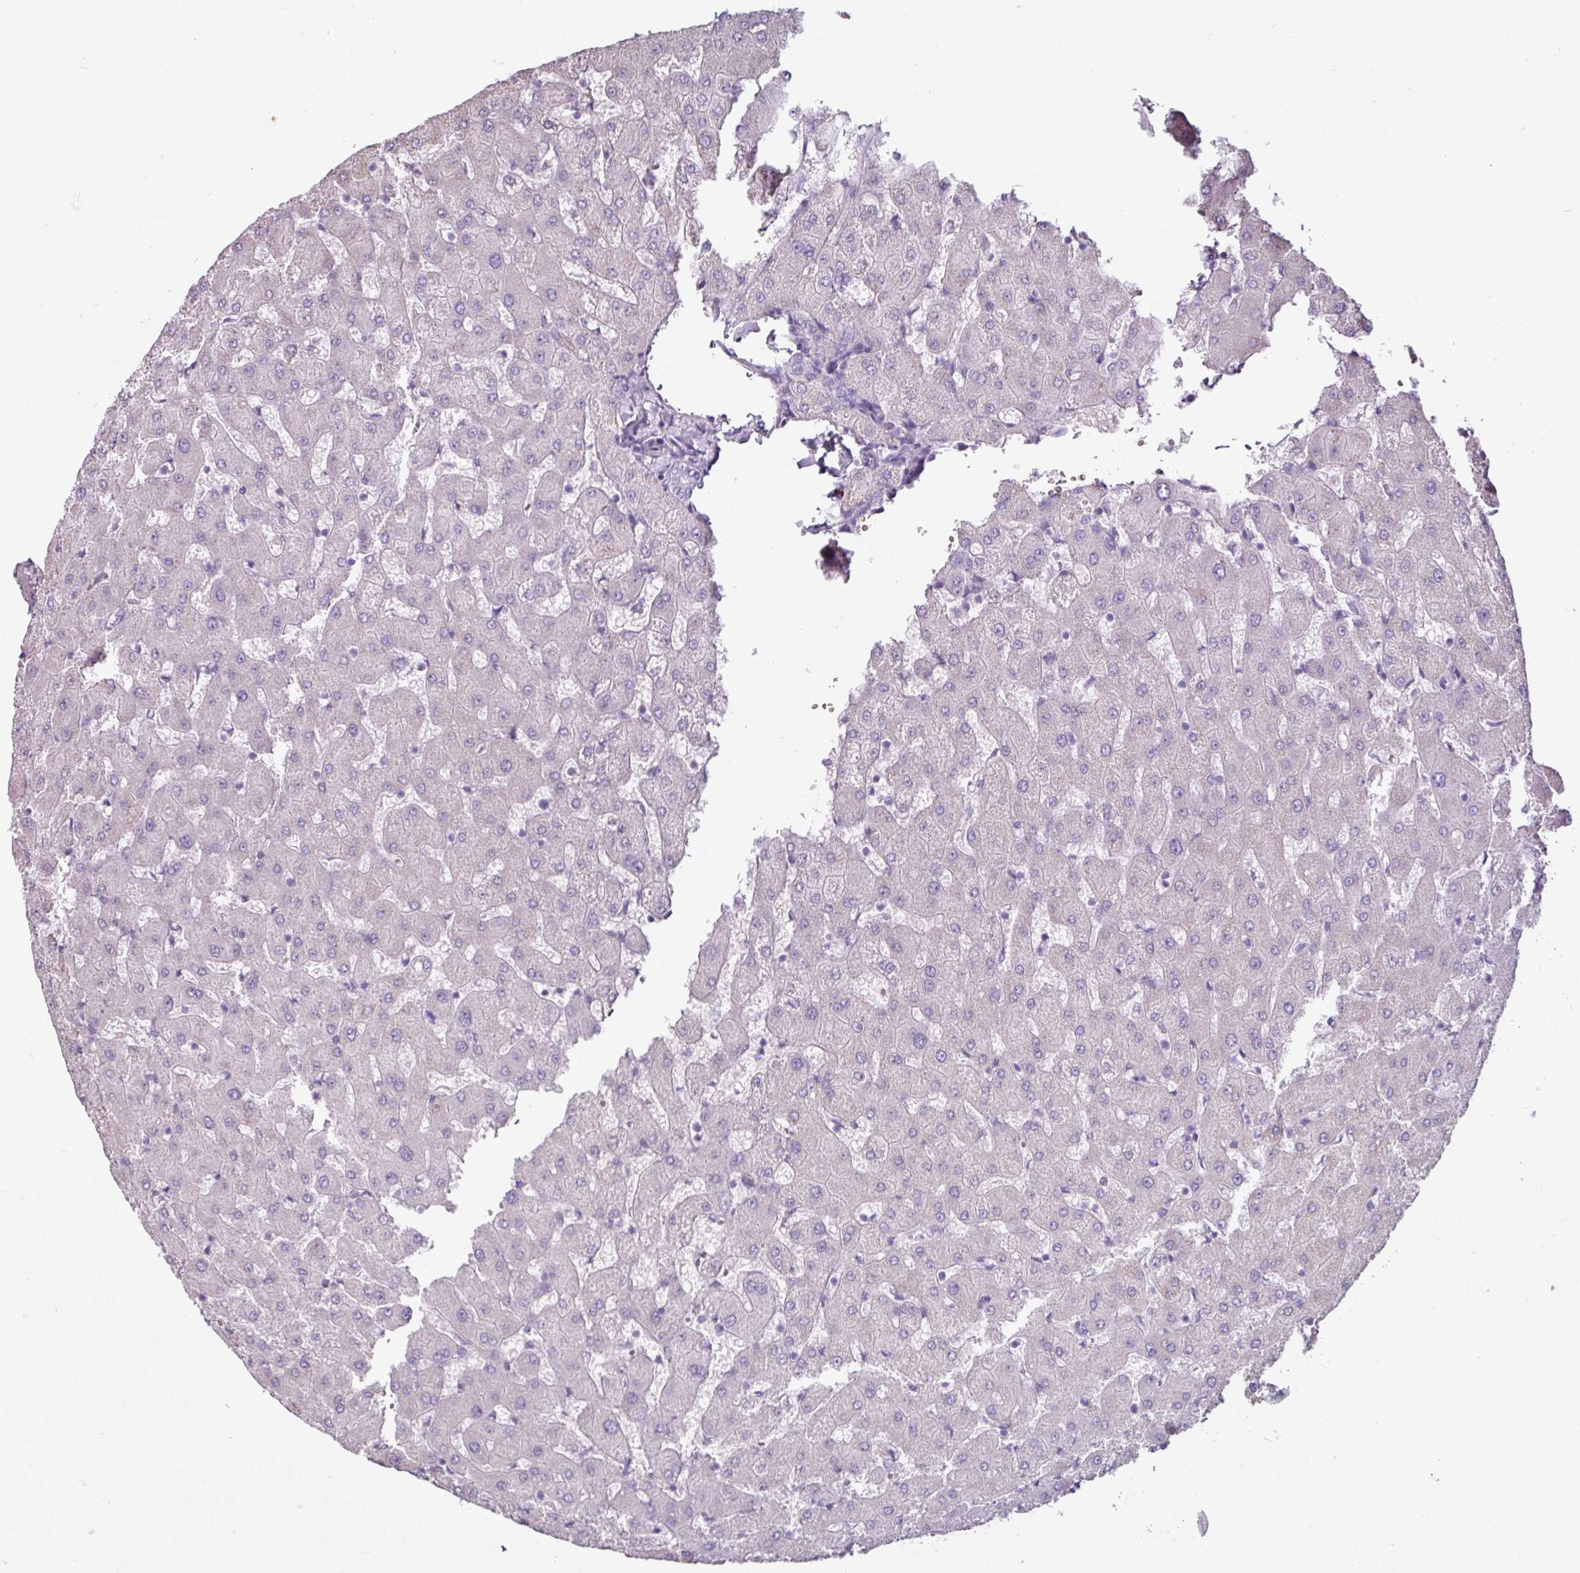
{"staining": {"intensity": "negative", "quantity": "none", "location": "none"}, "tissue": "liver", "cell_type": "Cholangiocytes", "image_type": "normal", "snomed": [{"axis": "morphology", "description": "Normal tissue, NOS"}, {"axis": "topography", "description": "Liver"}], "caption": "Immunohistochemistry photomicrograph of benign liver: liver stained with DAB (3,3'-diaminobenzidine) demonstrates no significant protein positivity in cholangiocytes.", "gene": "CLCA1", "patient": {"sex": "female", "age": 63}}